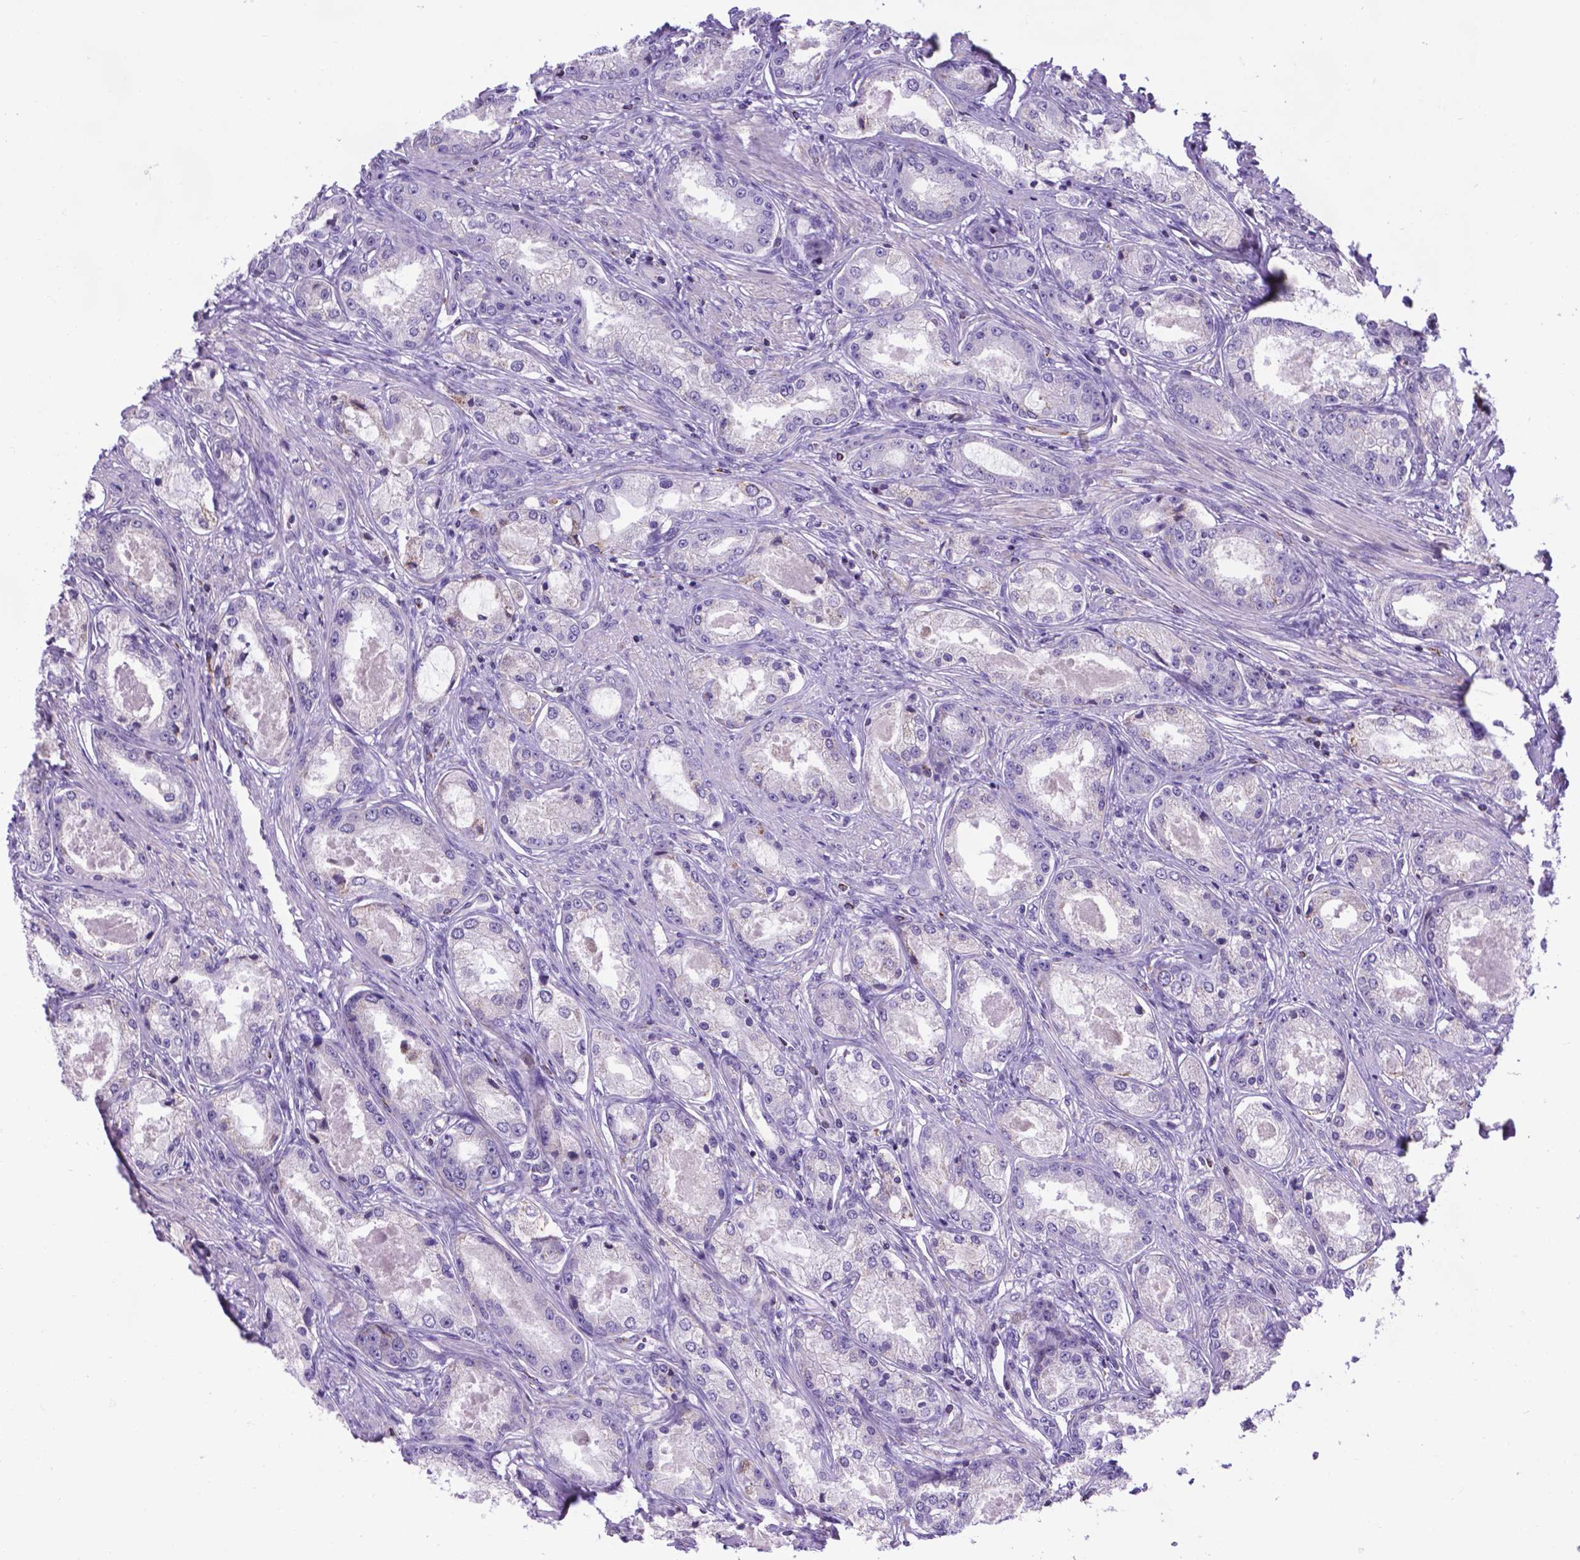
{"staining": {"intensity": "negative", "quantity": "none", "location": "none"}, "tissue": "prostate cancer", "cell_type": "Tumor cells", "image_type": "cancer", "snomed": [{"axis": "morphology", "description": "Adenocarcinoma, Low grade"}, {"axis": "topography", "description": "Prostate"}], "caption": "Prostate adenocarcinoma (low-grade) stained for a protein using immunohistochemistry (IHC) exhibits no positivity tumor cells.", "gene": "POU3F3", "patient": {"sex": "male", "age": 68}}